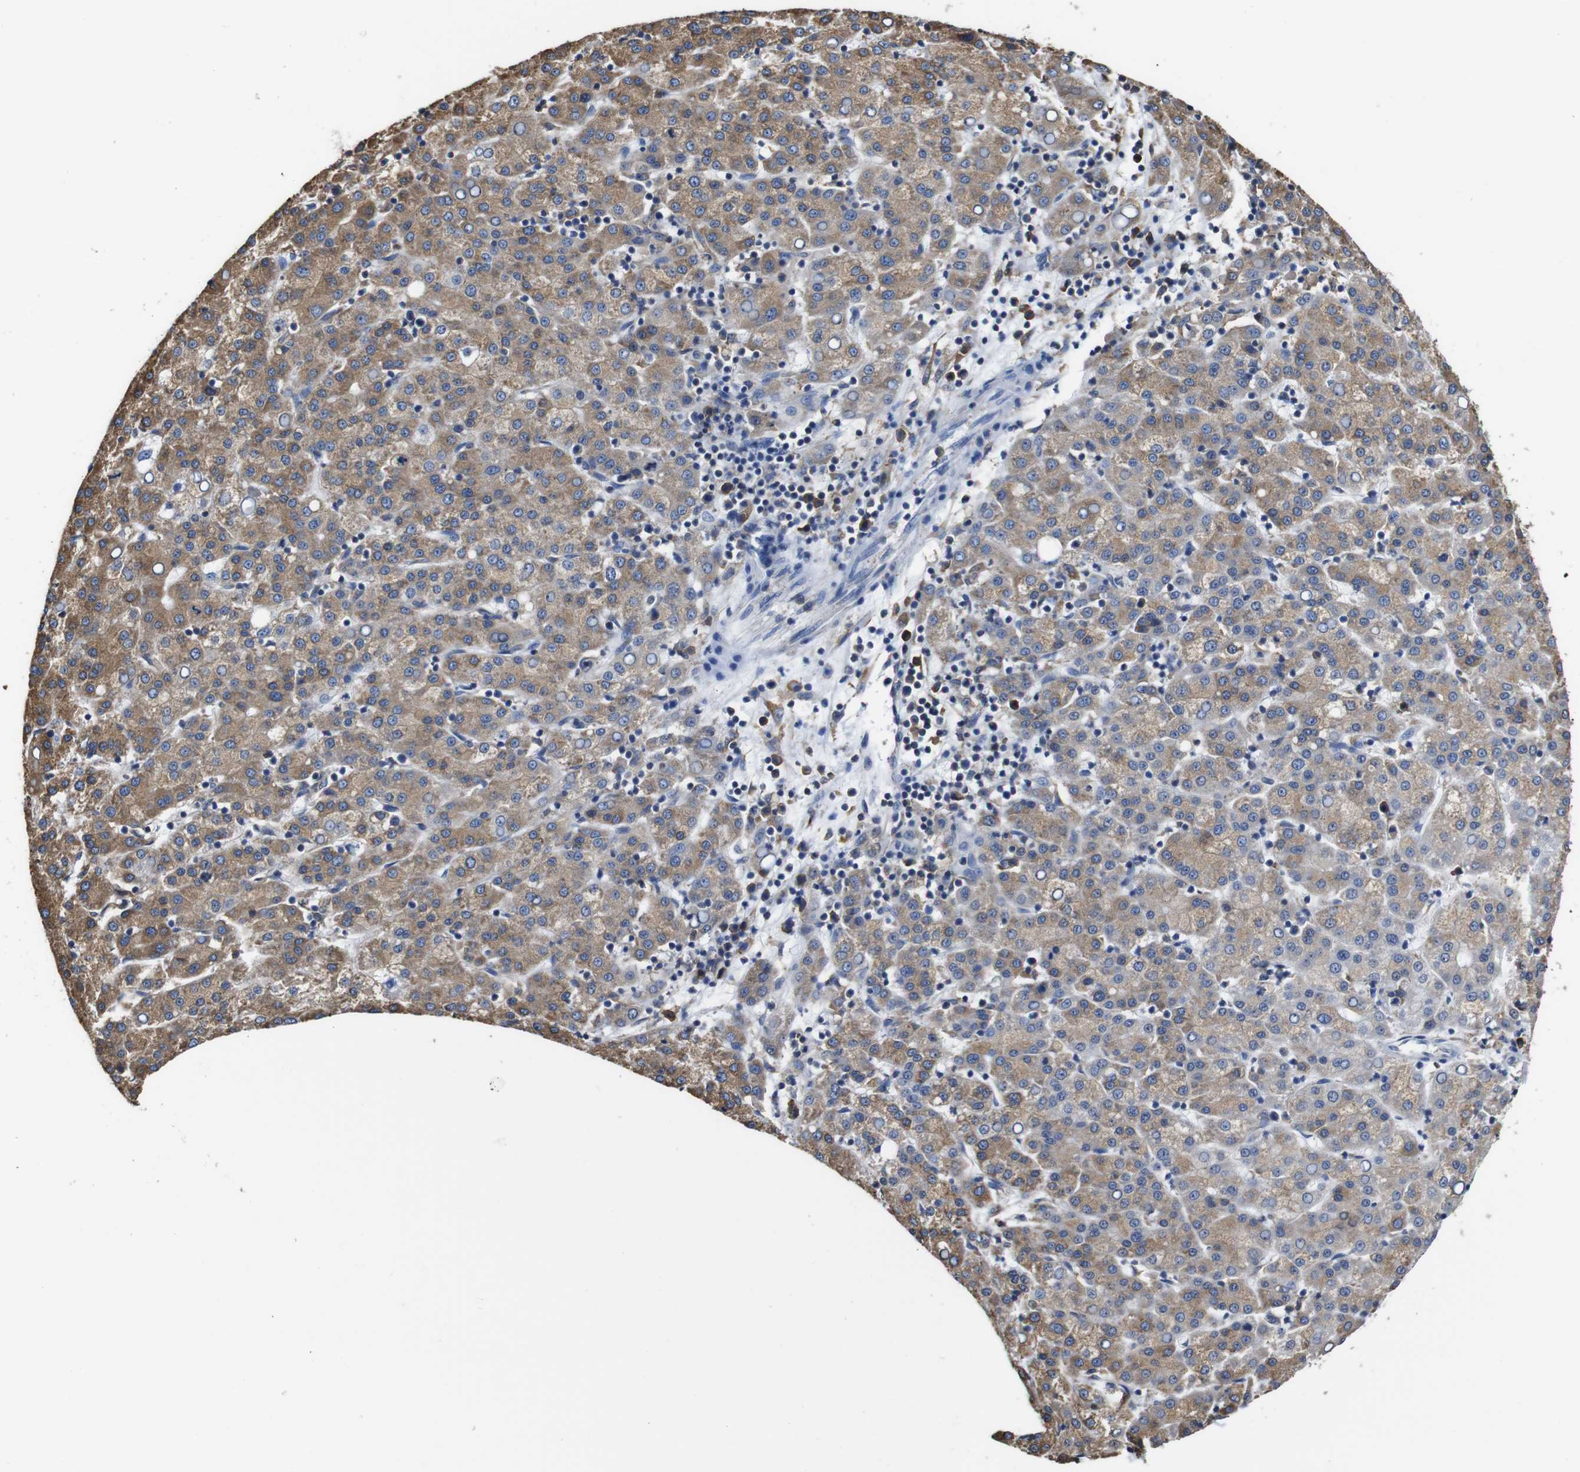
{"staining": {"intensity": "moderate", "quantity": ">75%", "location": "cytoplasmic/membranous"}, "tissue": "liver cancer", "cell_type": "Tumor cells", "image_type": "cancer", "snomed": [{"axis": "morphology", "description": "Carcinoma, Hepatocellular, NOS"}, {"axis": "topography", "description": "Liver"}], "caption": "Protein staining reveals moderate cytoplasmic/membranous positivity in approximately >75% of tumor cells in hepatocellular carcinoma (liver).", "gene": "PPIB", "patient": {"sex": "female", "age": 58}}